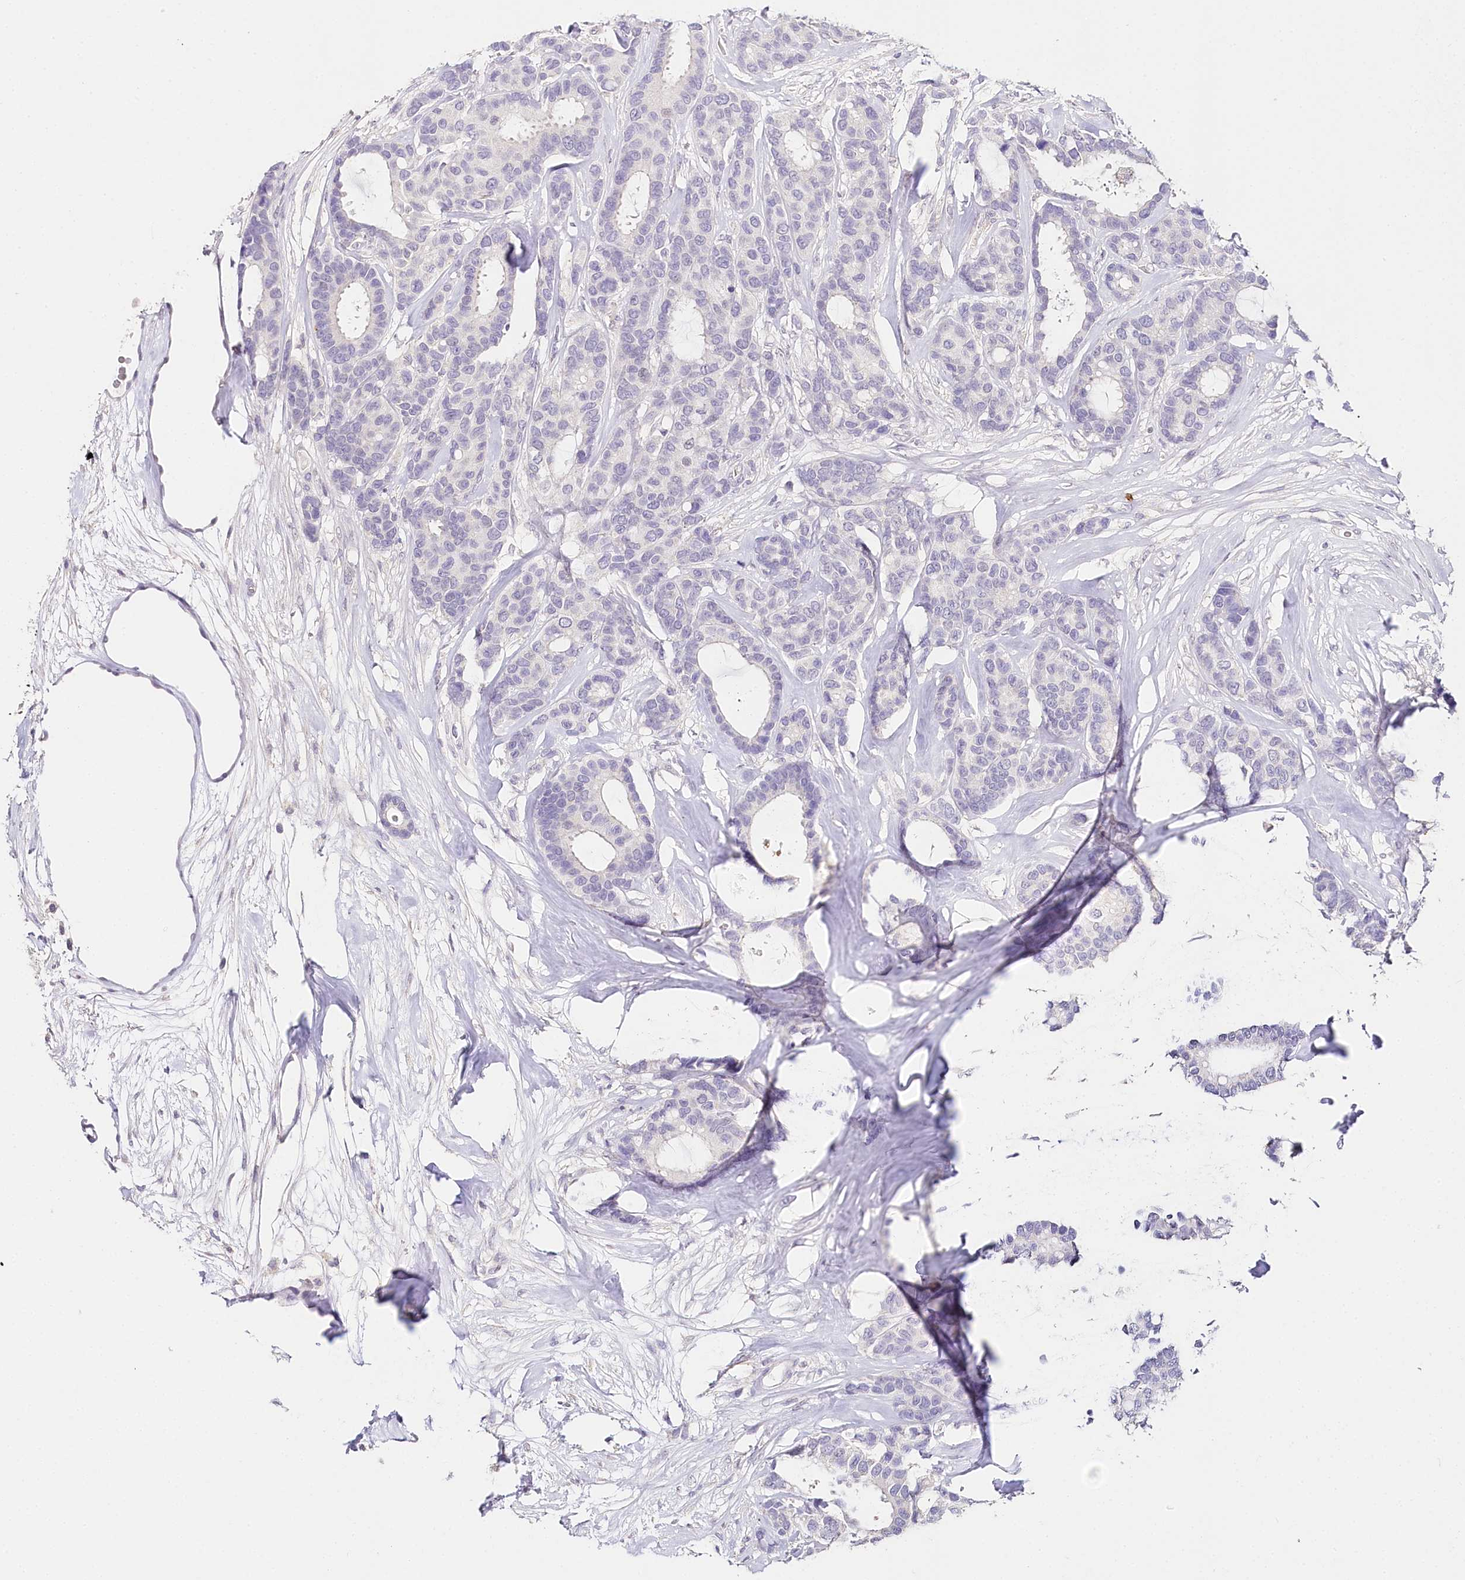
{"staining": {"intensity": "negative", "quantity": "none", "location": "none"}, "tissue": "breast cancer", "cell_type": "Tumor cells", "image_type": "cancer", "snomed": [{"axis": "morphology", "description": "Duct carcinoma"}, {"axis": "topography", "description": "Breast"}], "caption": "Immunohistochemical staining of human invasive ductal carcinoma (breast) demonstrates no significant positivity in tumor cells.", "gene": "TP53", "patient": {"sex": "female", "age": 87}}